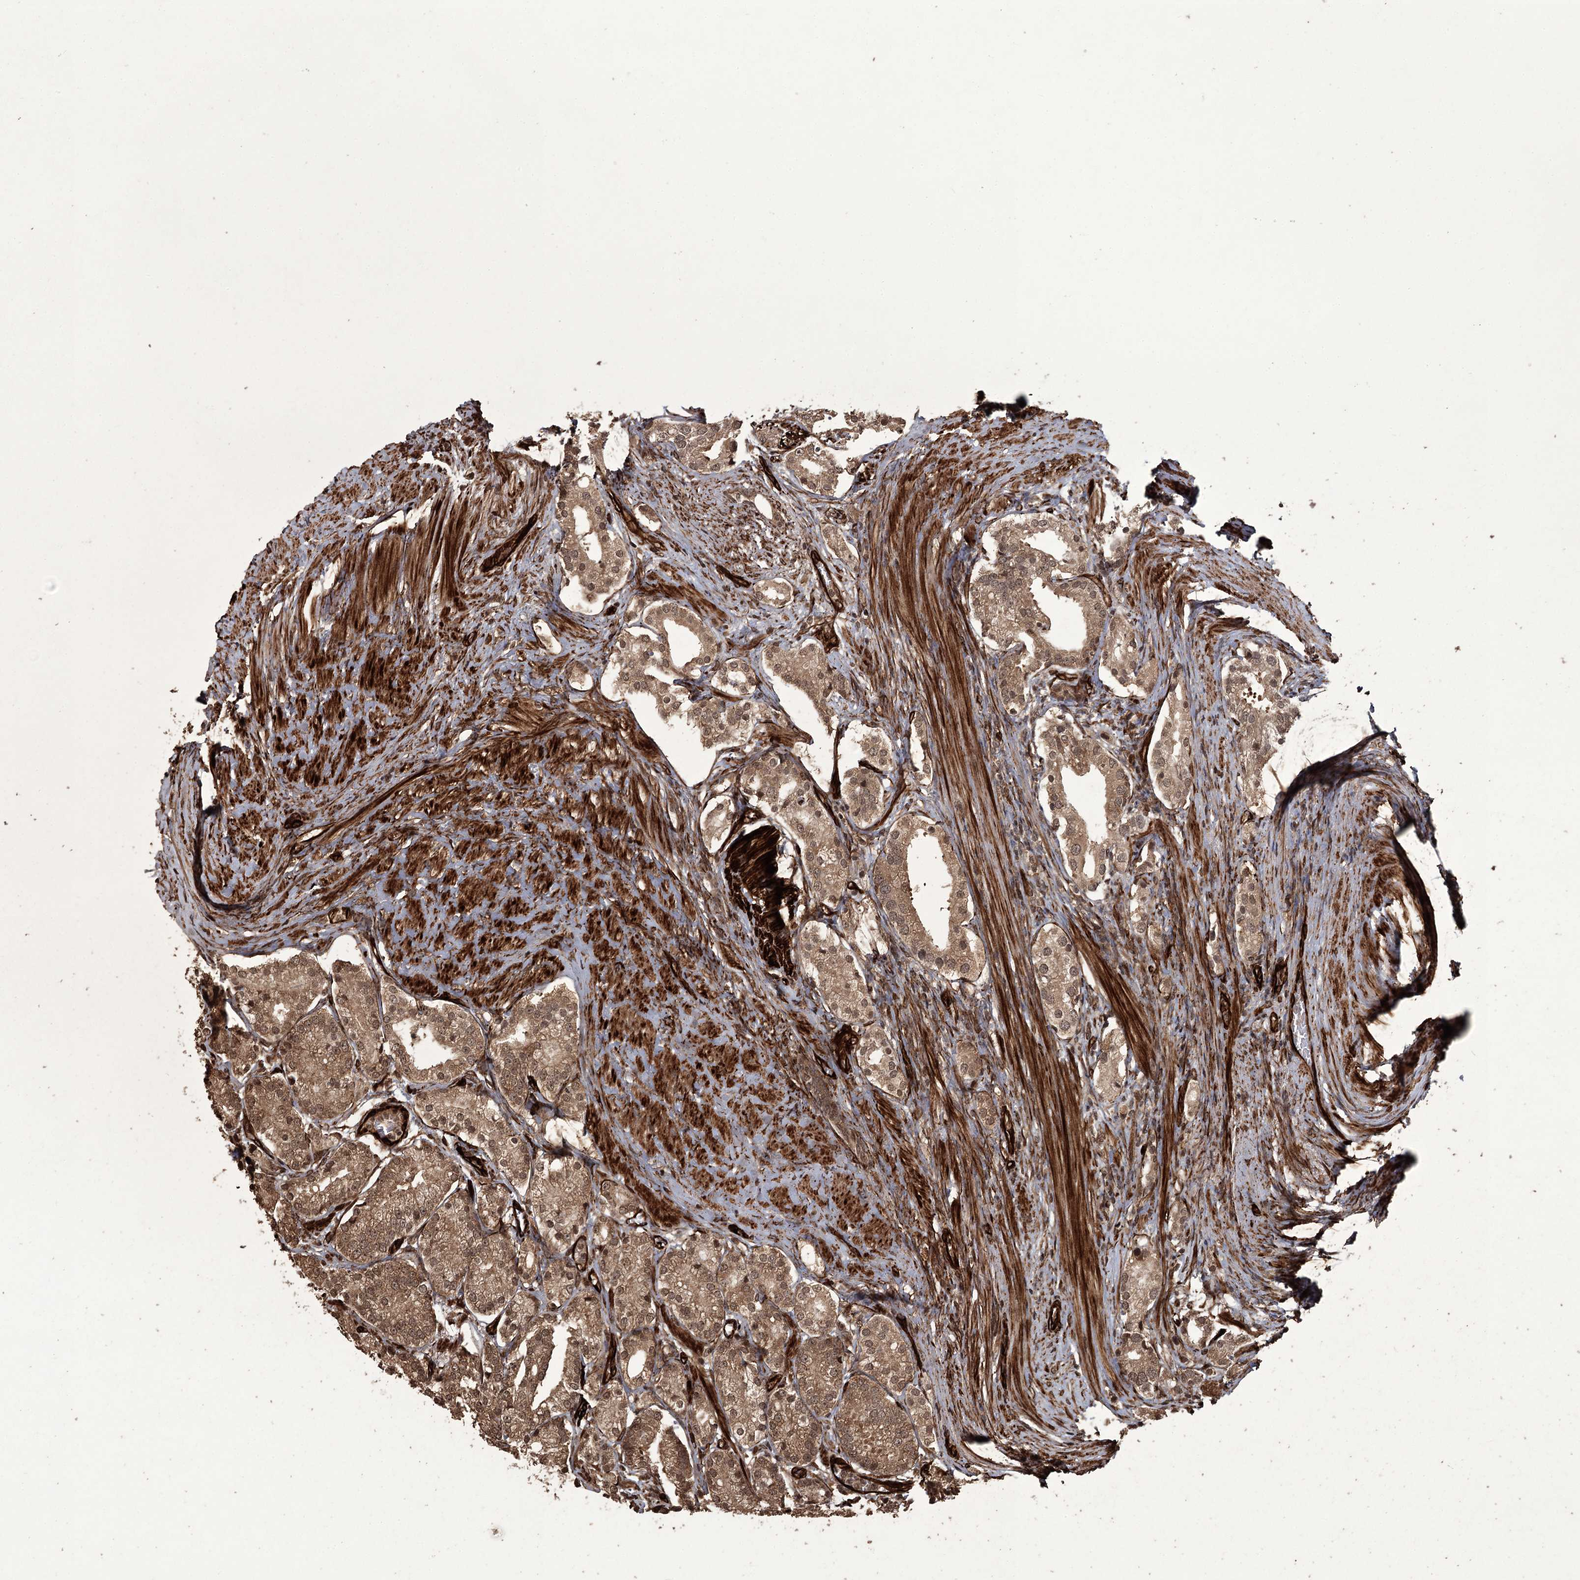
{"staining": {"intensity": "moderate", "quantity": ">75%", "location": "cytoplasmic/membranous,nuclear"}, "tissue": "prostate cancer", "cell_type": "Tumor cells", "image_type": "cancer", "snomed": [{"axis": "morphology", "description": "Adenocarcinoma, High grade"}, {"axis": "topography", "description": "Prostate"}], "caption": "A histopathology image of prostate cancer (adenocarcinoma (high-grade)) stained for a protein reveals moderate cytoplasmic/membranous and nuclear brown staining in tumor cells.", "gene": "RPAP3", "patient": {"sex": "male", "age": 69}}